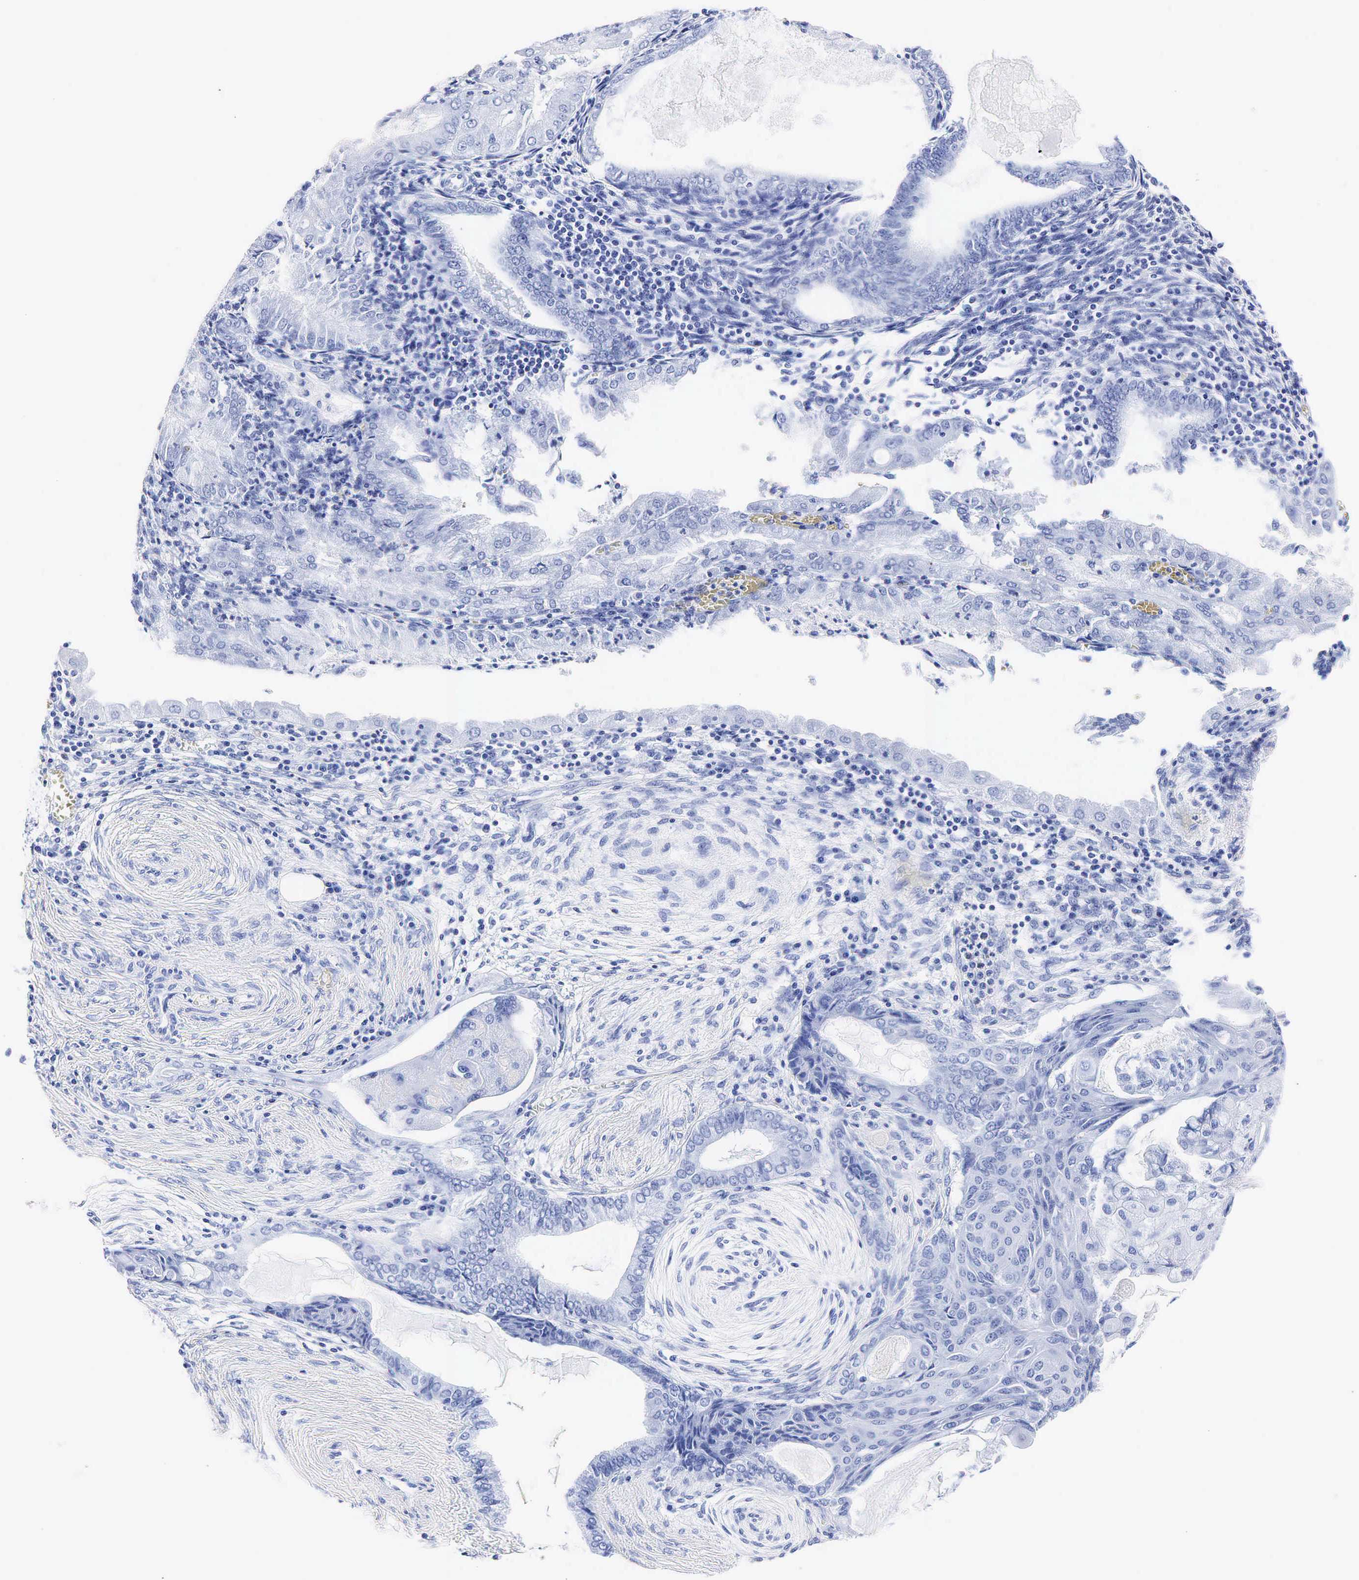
{"staining": {"intensity": "negative", "quantity": "none", "location": "none"}, "tissue": "endometrial cancer", "cell_type": "Tumor cells", "image_type": "cancer", "snomed": [{"axis": "morphology", "description": "Adenocarcinoma, NOS"}, {"axis": "topography", "description": "Endometrium"}], "caption": "Tumor cells show no significant staining in endometrial cancer (adenocarcinoma). The staining was performed using DAB (3,3'-diaminobenzidine) to visualize the protein expression in brown, while the nuclei were stained in blue with hematoxylin (Magnification: 20x).", "gene": "KLK3", "patient": {"sex": "female", "age": 79}}